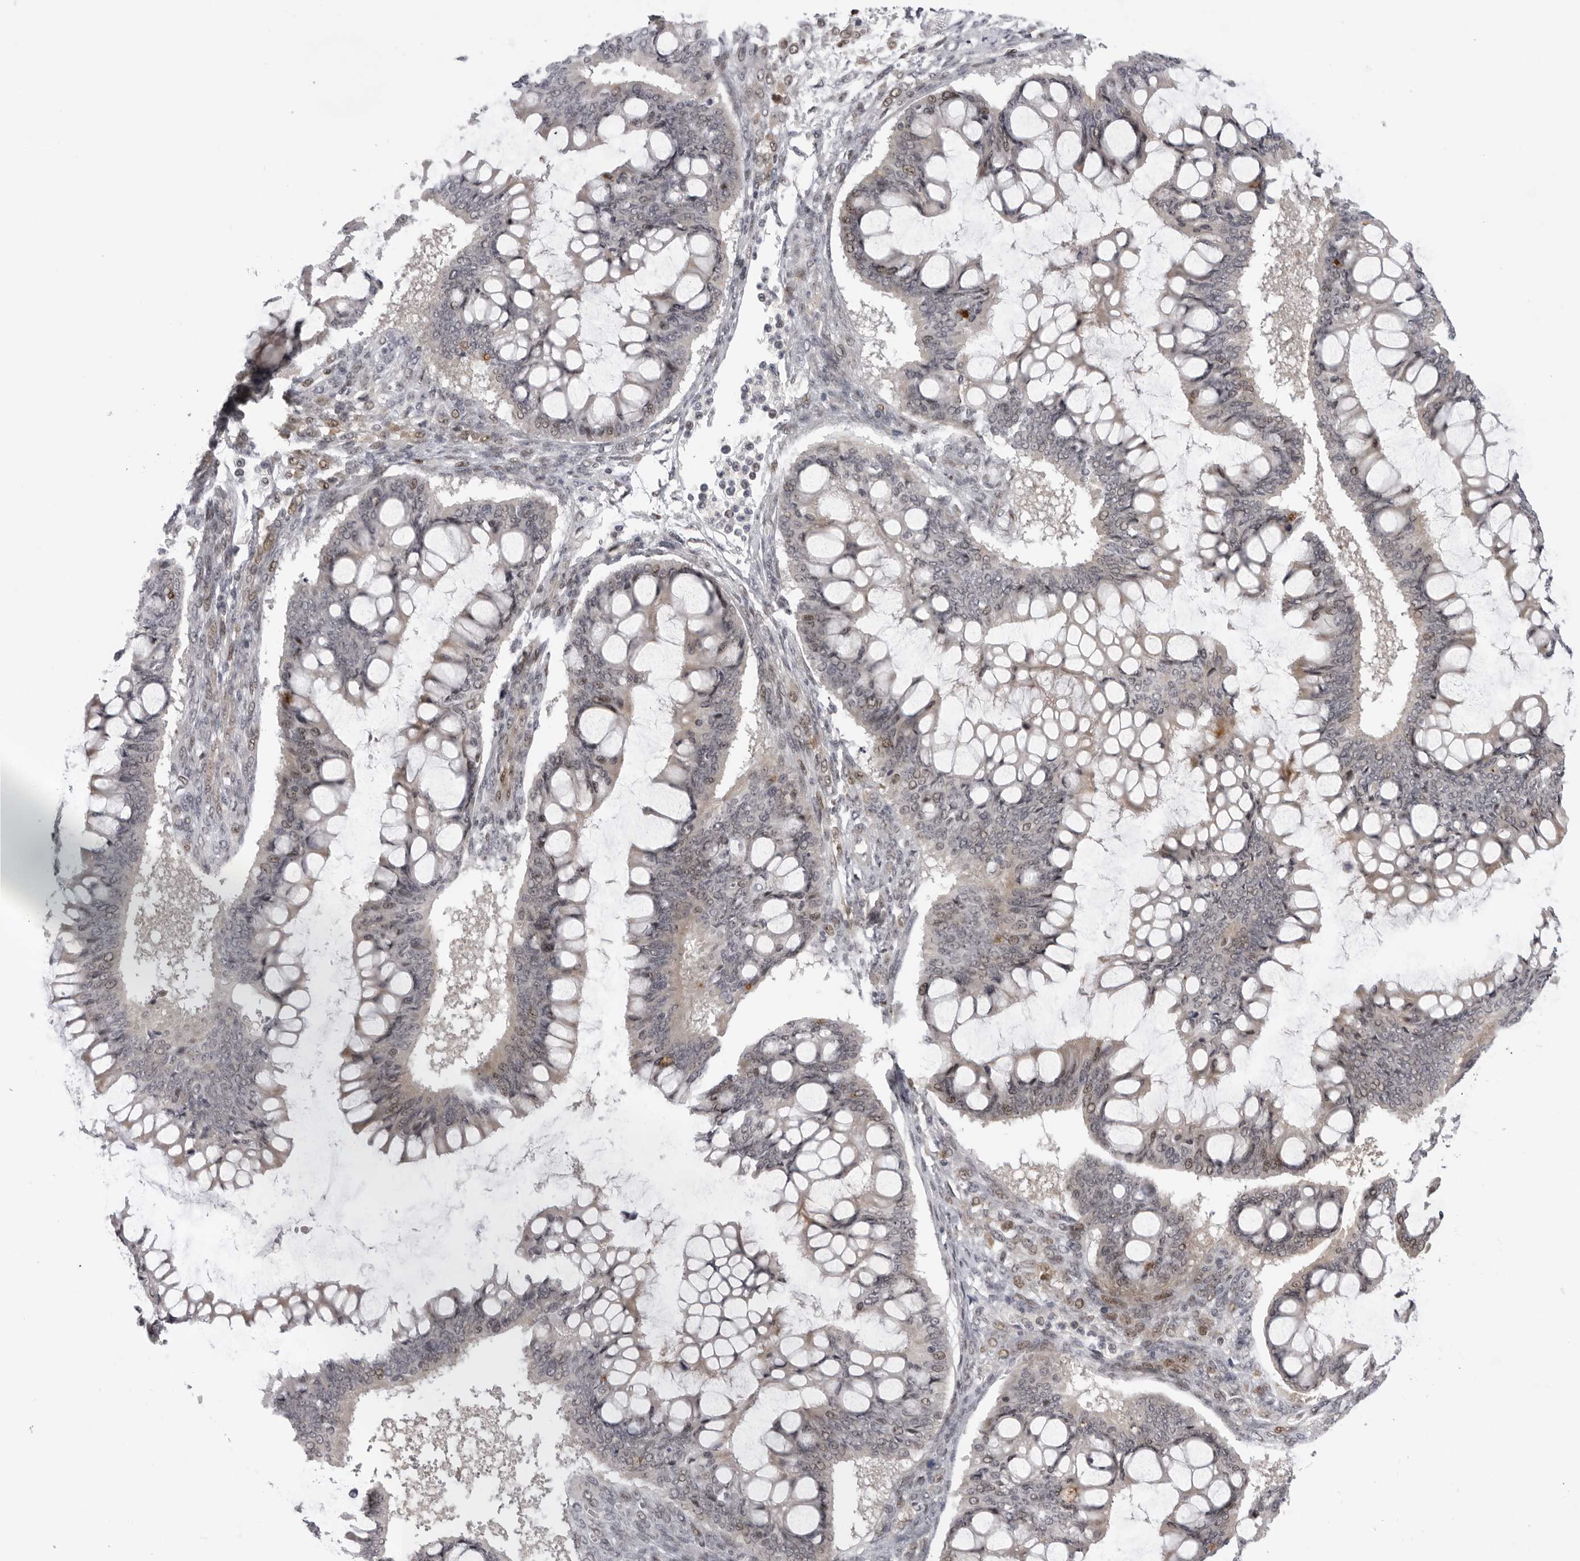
{"staining": {"intensity": "weak", "quantity": "<25%", "location": "nuclear"}, "tissue": "ovarian cancer", "cell_type": "Tumor cells", "image_type": "cancer", "snomed": [{"axis": "morphology", "description": "Cystadenocarcinoma, mucinous, NOS"}, {"axis": "topography", "description": "Ovary"}], "caption": "This histopathology image is of ovarian cancer stained with IHC to label a protein in brown with the nuclei are counter-stained blue. There is no positivity in tumor cells.", "gene": "ALPK2", "patient": {"sex": "female", "age": 73}}